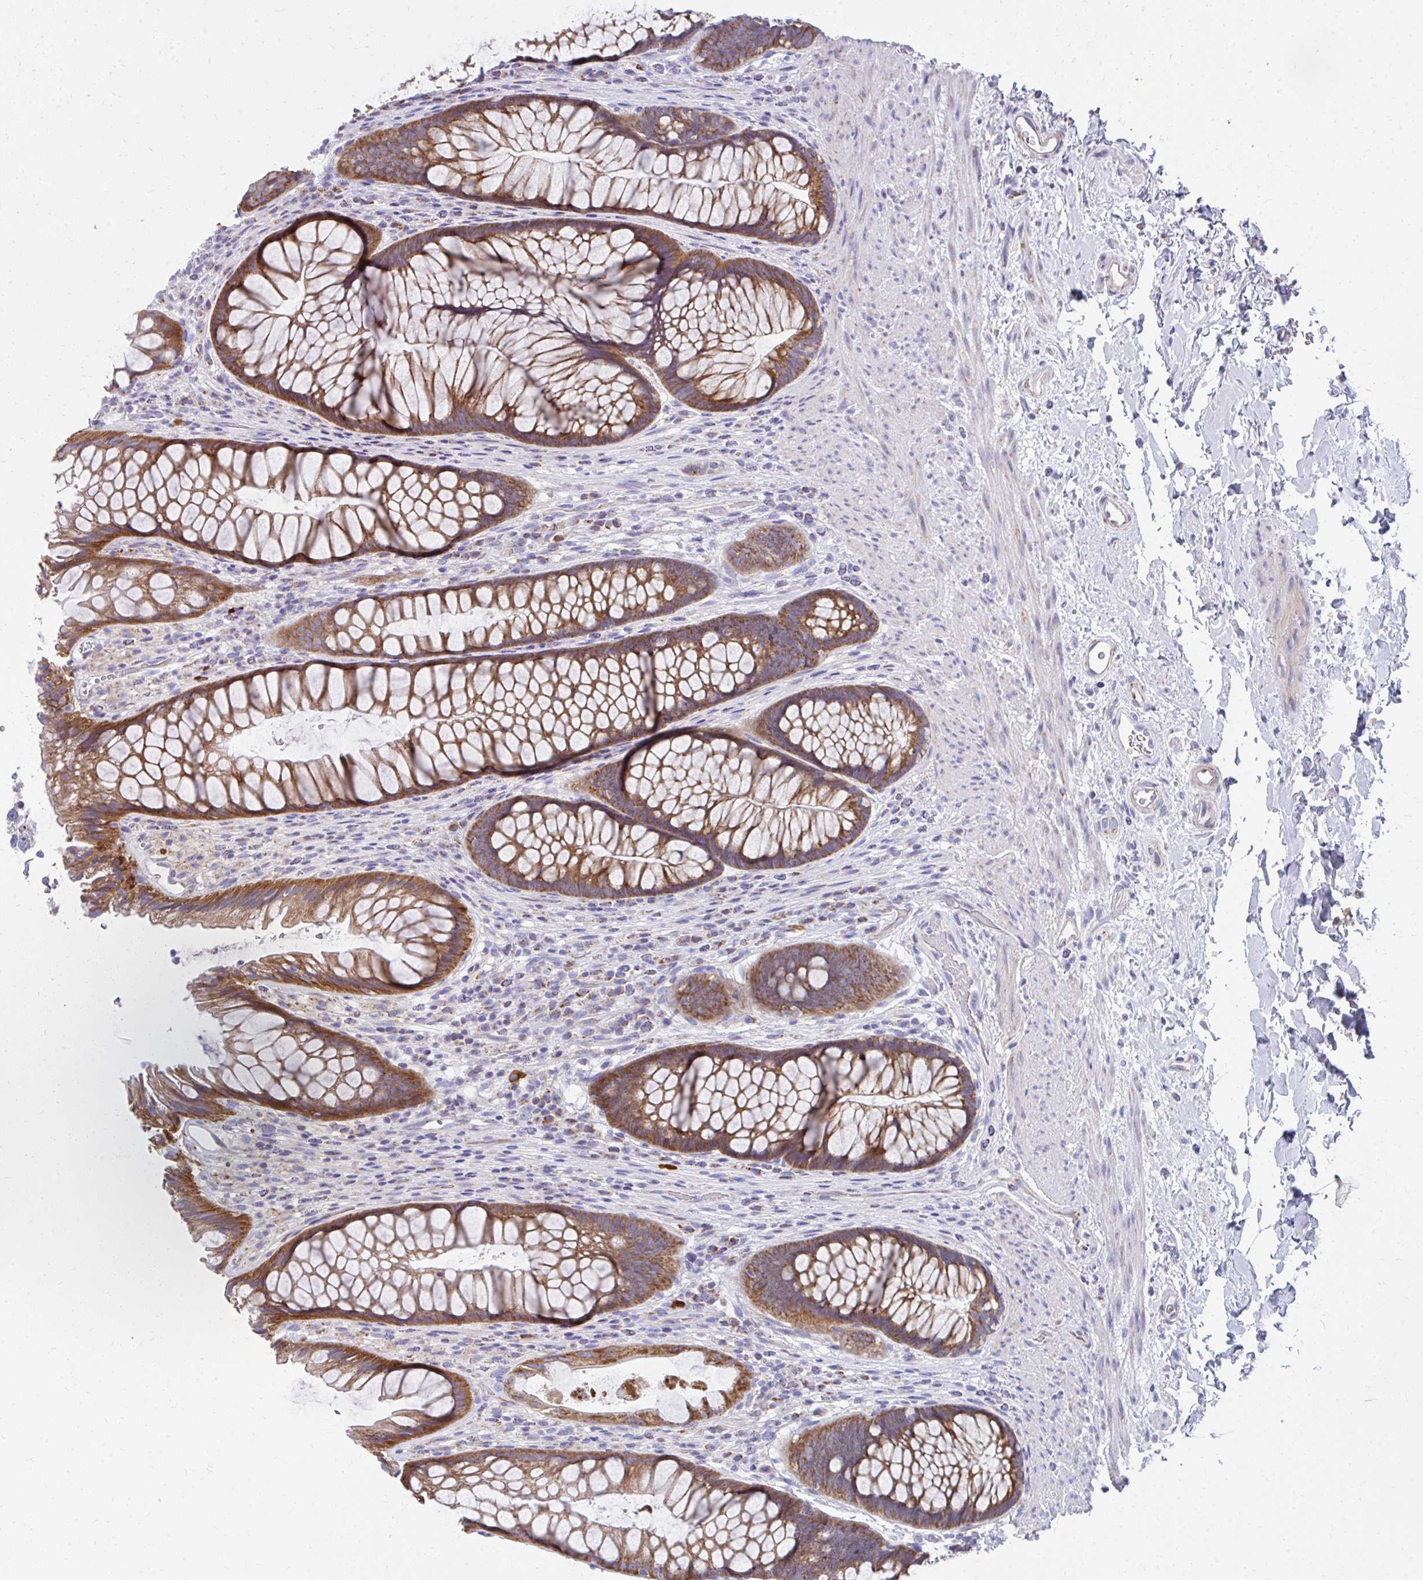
{"staining": {"intensity": "strong", "quantity": ">75%", "location": "cytoplasmic/membranous"}, "tissue": "rectum", "cell_type": "Glandular cells", "image_type": "normal", "snomed": [{"axis": "morphology", "description": "Normal tissue, NOS"}, {"axis": "topography", "description": "Rectum"}], "caption": "Immunohistochemical staining of unremarkable rectum exhibits strong cytoplasmic/membranous protein positivity in approximately >75% of glandular cells. (DAB = brown stain, brightfield microscopy at high magnification).", "gene": "IL37", "patient": {"sex": "male", "age": 53}}